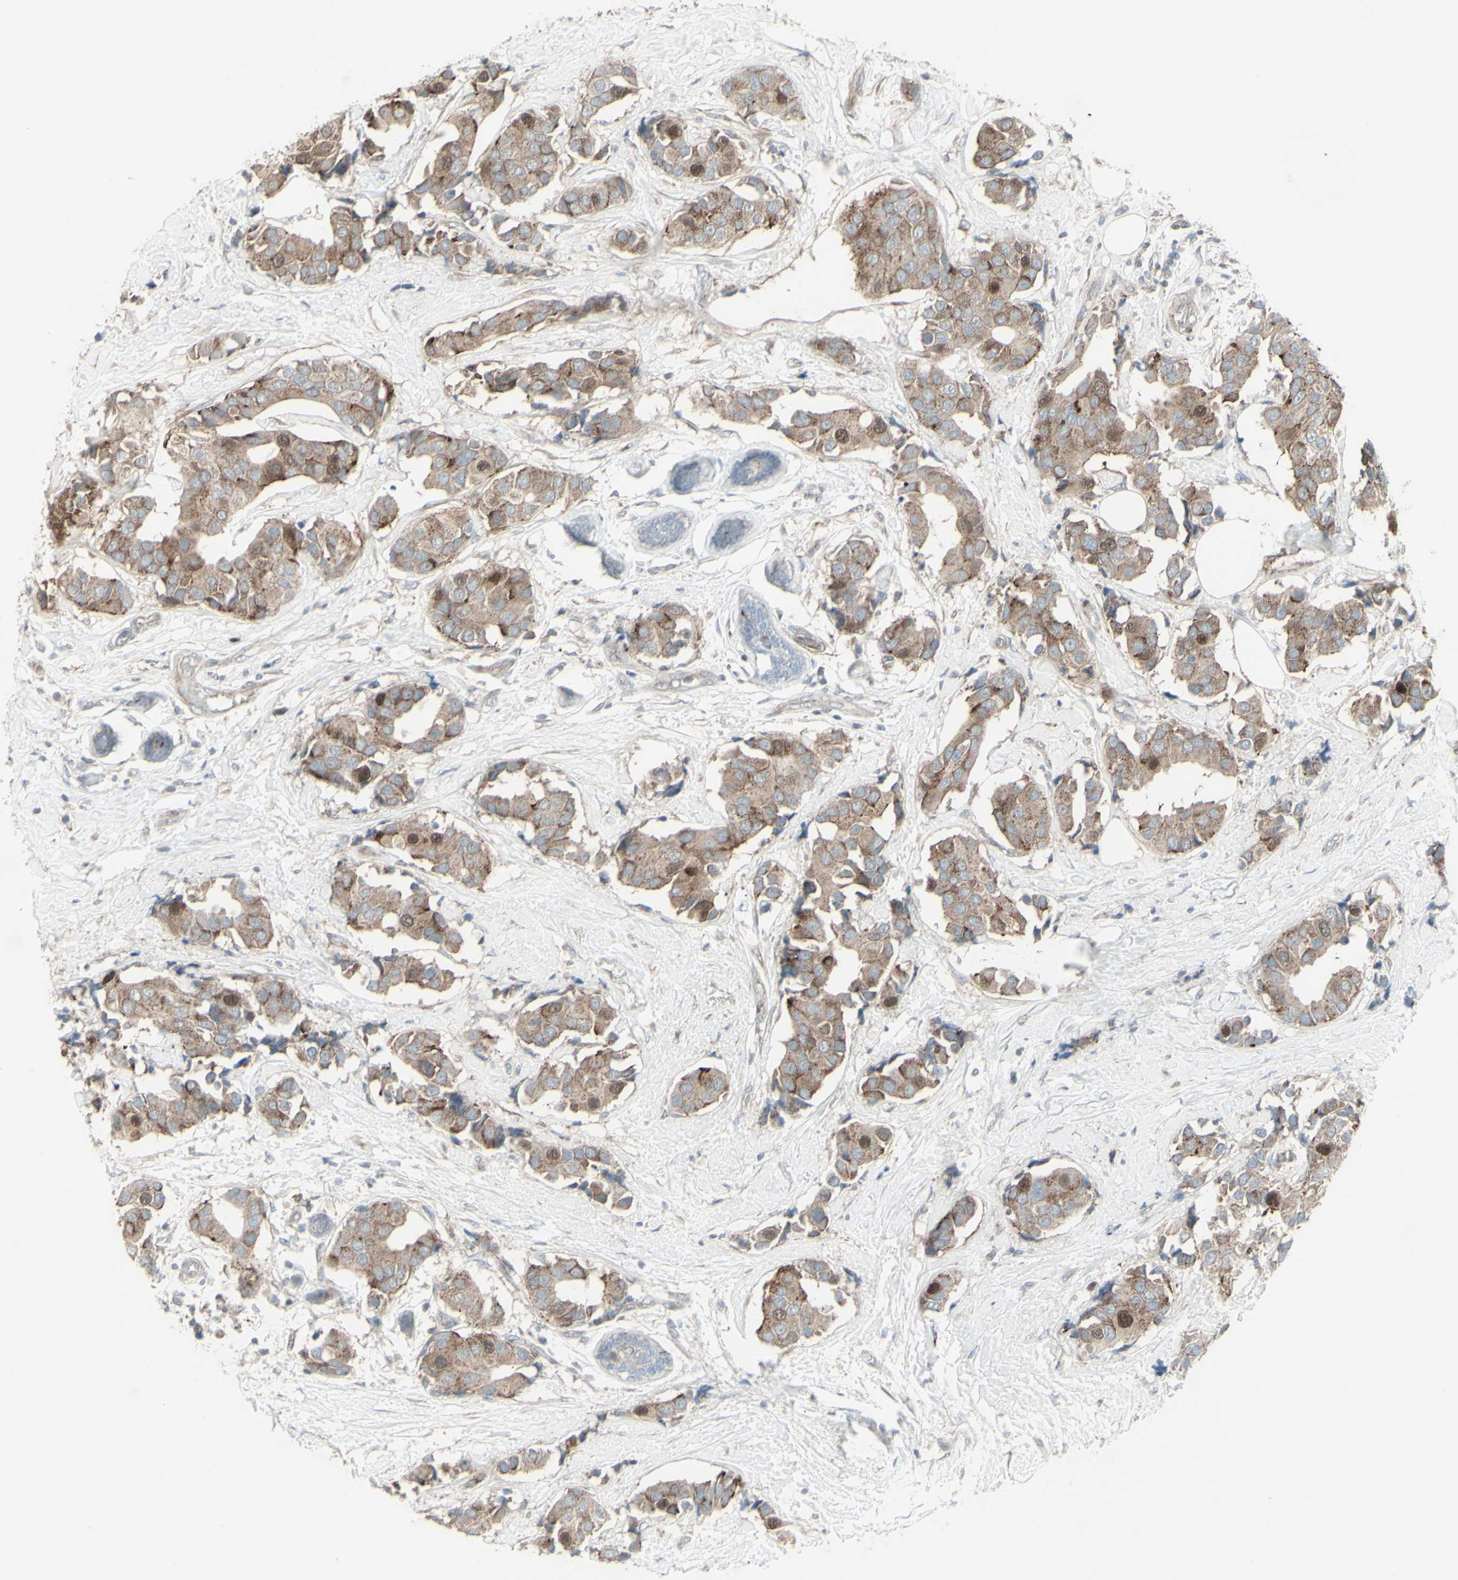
{"staining": {"intensity": "moderate", "quantity": ">75%", "location": "cytoplasmic/membranous,nuclear"}, "tissue": "breast cancer", "cell_type": "Tumor cells", "image_type": "cancer", "snomed": [{"axis": "morphology", "description": "Normal tissue, NOS"}, {"axis": "morphology", "description": "Duct carcinoma"}, {"axis": "topography", "description": "Breast"}], "caption": "A photomicrograph of infiltrating ductal carcinoma (breast) stained for a protein shows moderate cytoplasmic/membranous and nuclear brown staining in tumor cells. The staining is performed using DAB brown chromogen to label protein expression. The nuclei are counter-stained blue using hematoxylin.", "gene": "GMNN", "patient": {"sex": "female", "age": 39}}